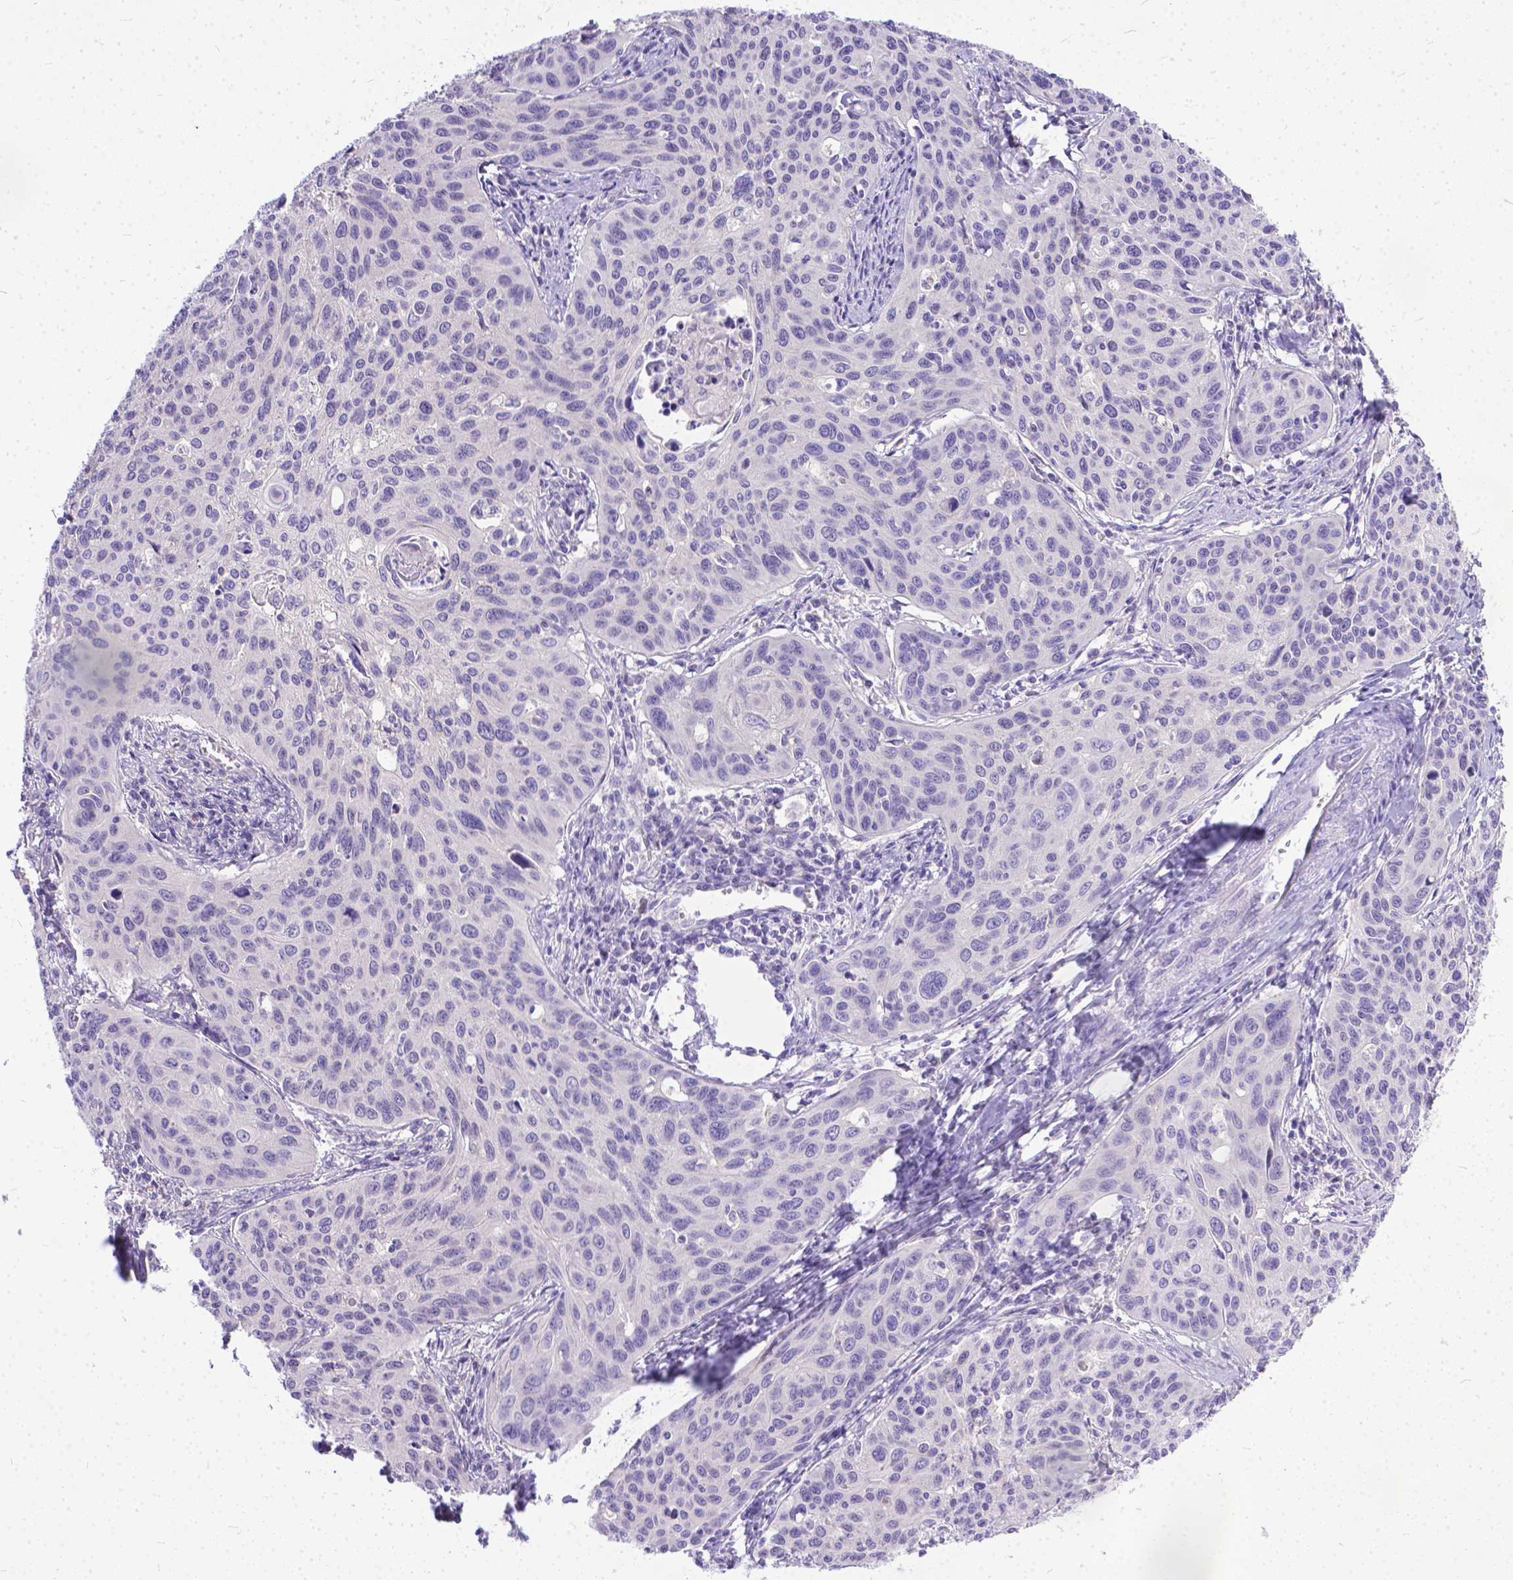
{"staining": {"intensity": "negative", "quantity": "none", "location": "none"}, "tissue": "cervical cancer", "cell_type": "Tumor cells", "image_type": "cancer", "snomed": [{"axis": "morphology", "description": "Squamous cell carcinoma, NOS"}, {"axis": "topography", "description": "Cervix"}], "caption": "High power microscopy photomicrograph of an IHC micrograph of cervical squamous cell carcinoma, revealing no significant expression in tumor cells.", "gene": "TTLL6", "patient": {"sex": "female", "age": 31}}